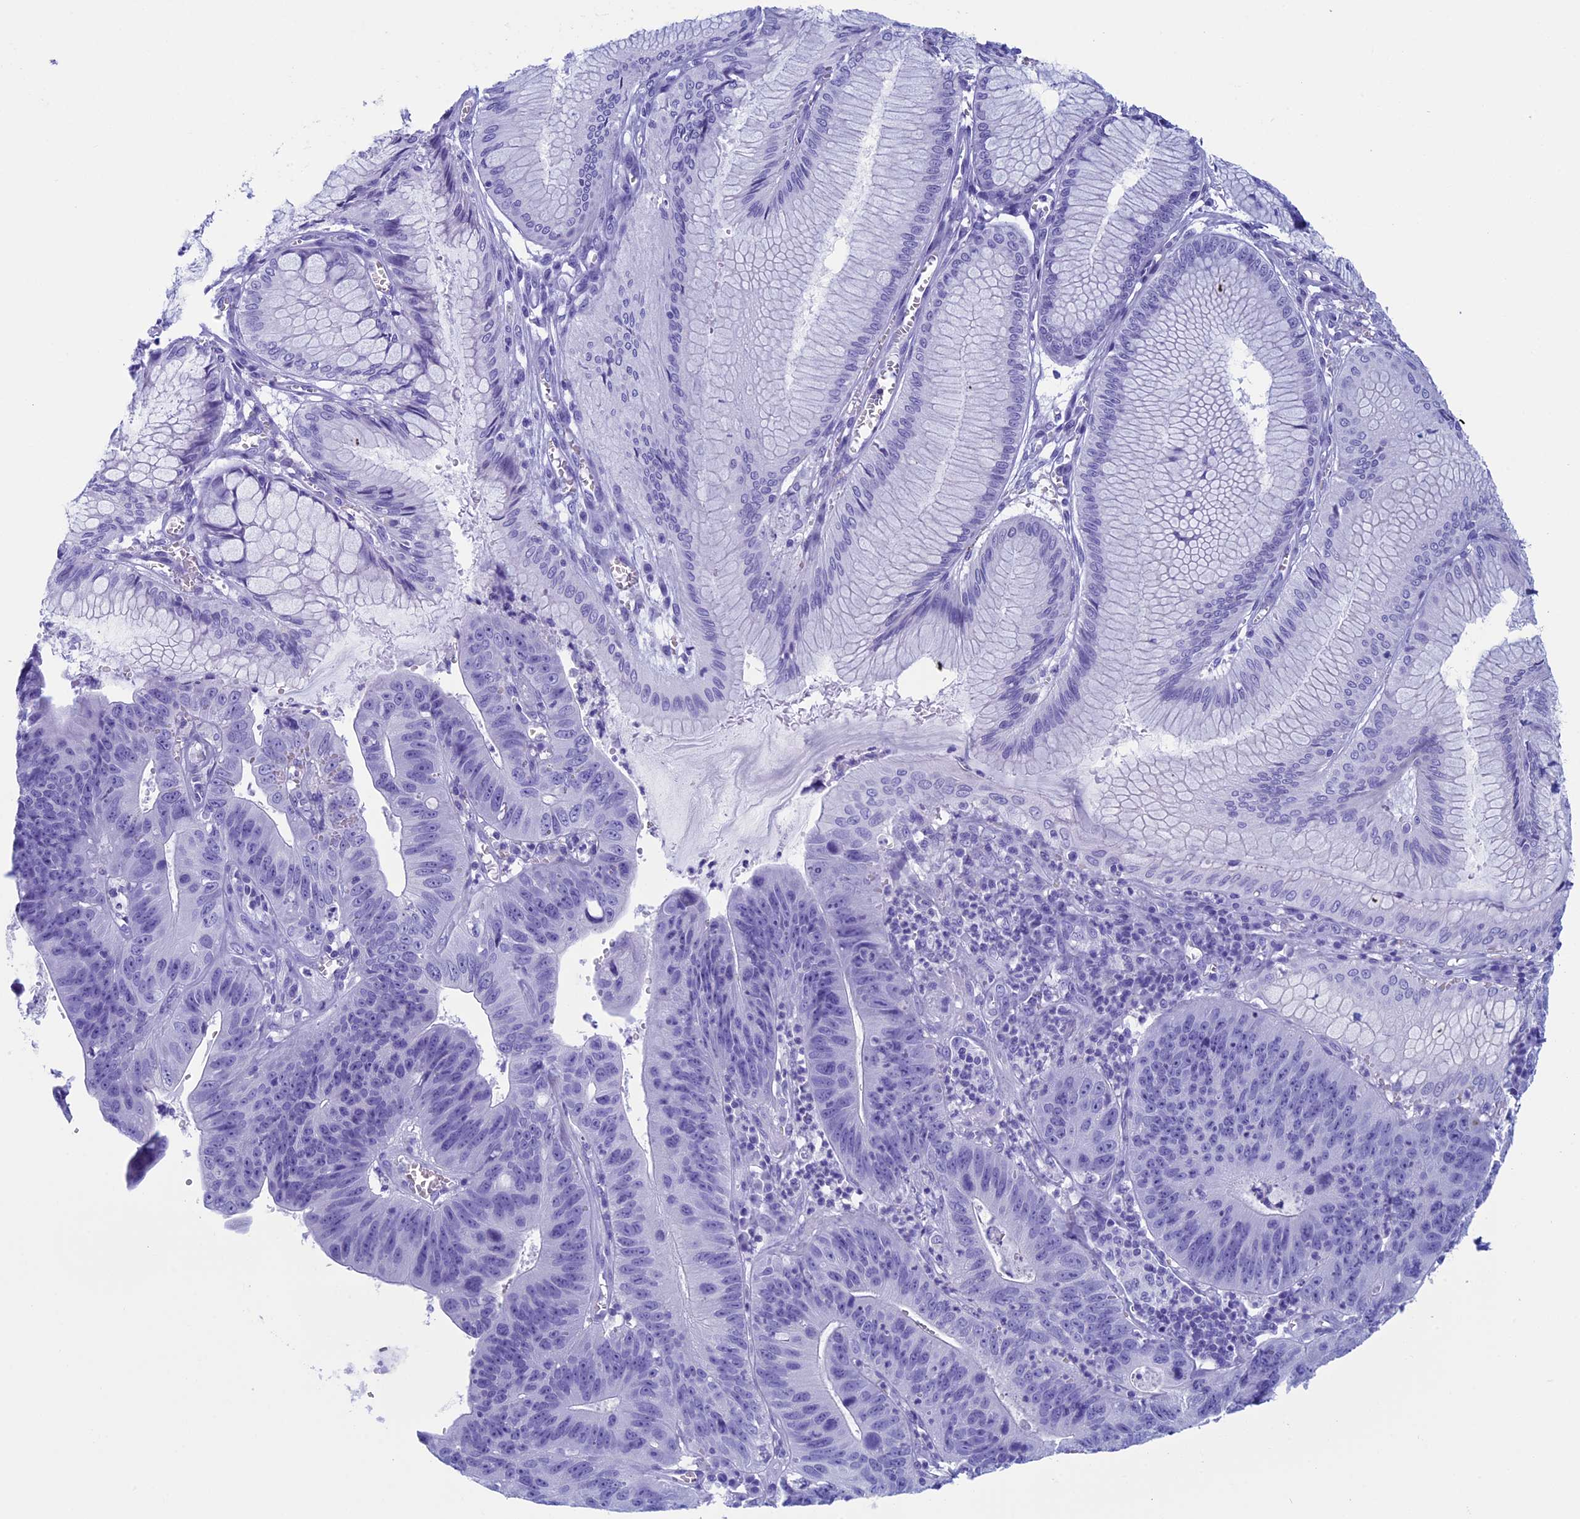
{"staining": {"intensity": "negative", "quantity": "none", "location": "none"}, "tissue": "stomach cancer", "cell_type": "Tumor cells", "image_type": "cancer", "snomed": [{"axis": "morphology", "description": "Adenocarcinoma, NOS"}, {"axis": "topography", "description": "Stomach"}], "caption": "The micrograph displays no staining of tumor cells in stomach cancer.", "gene": "FAM169A", "patient": {"sex": "male", "age": 59}}